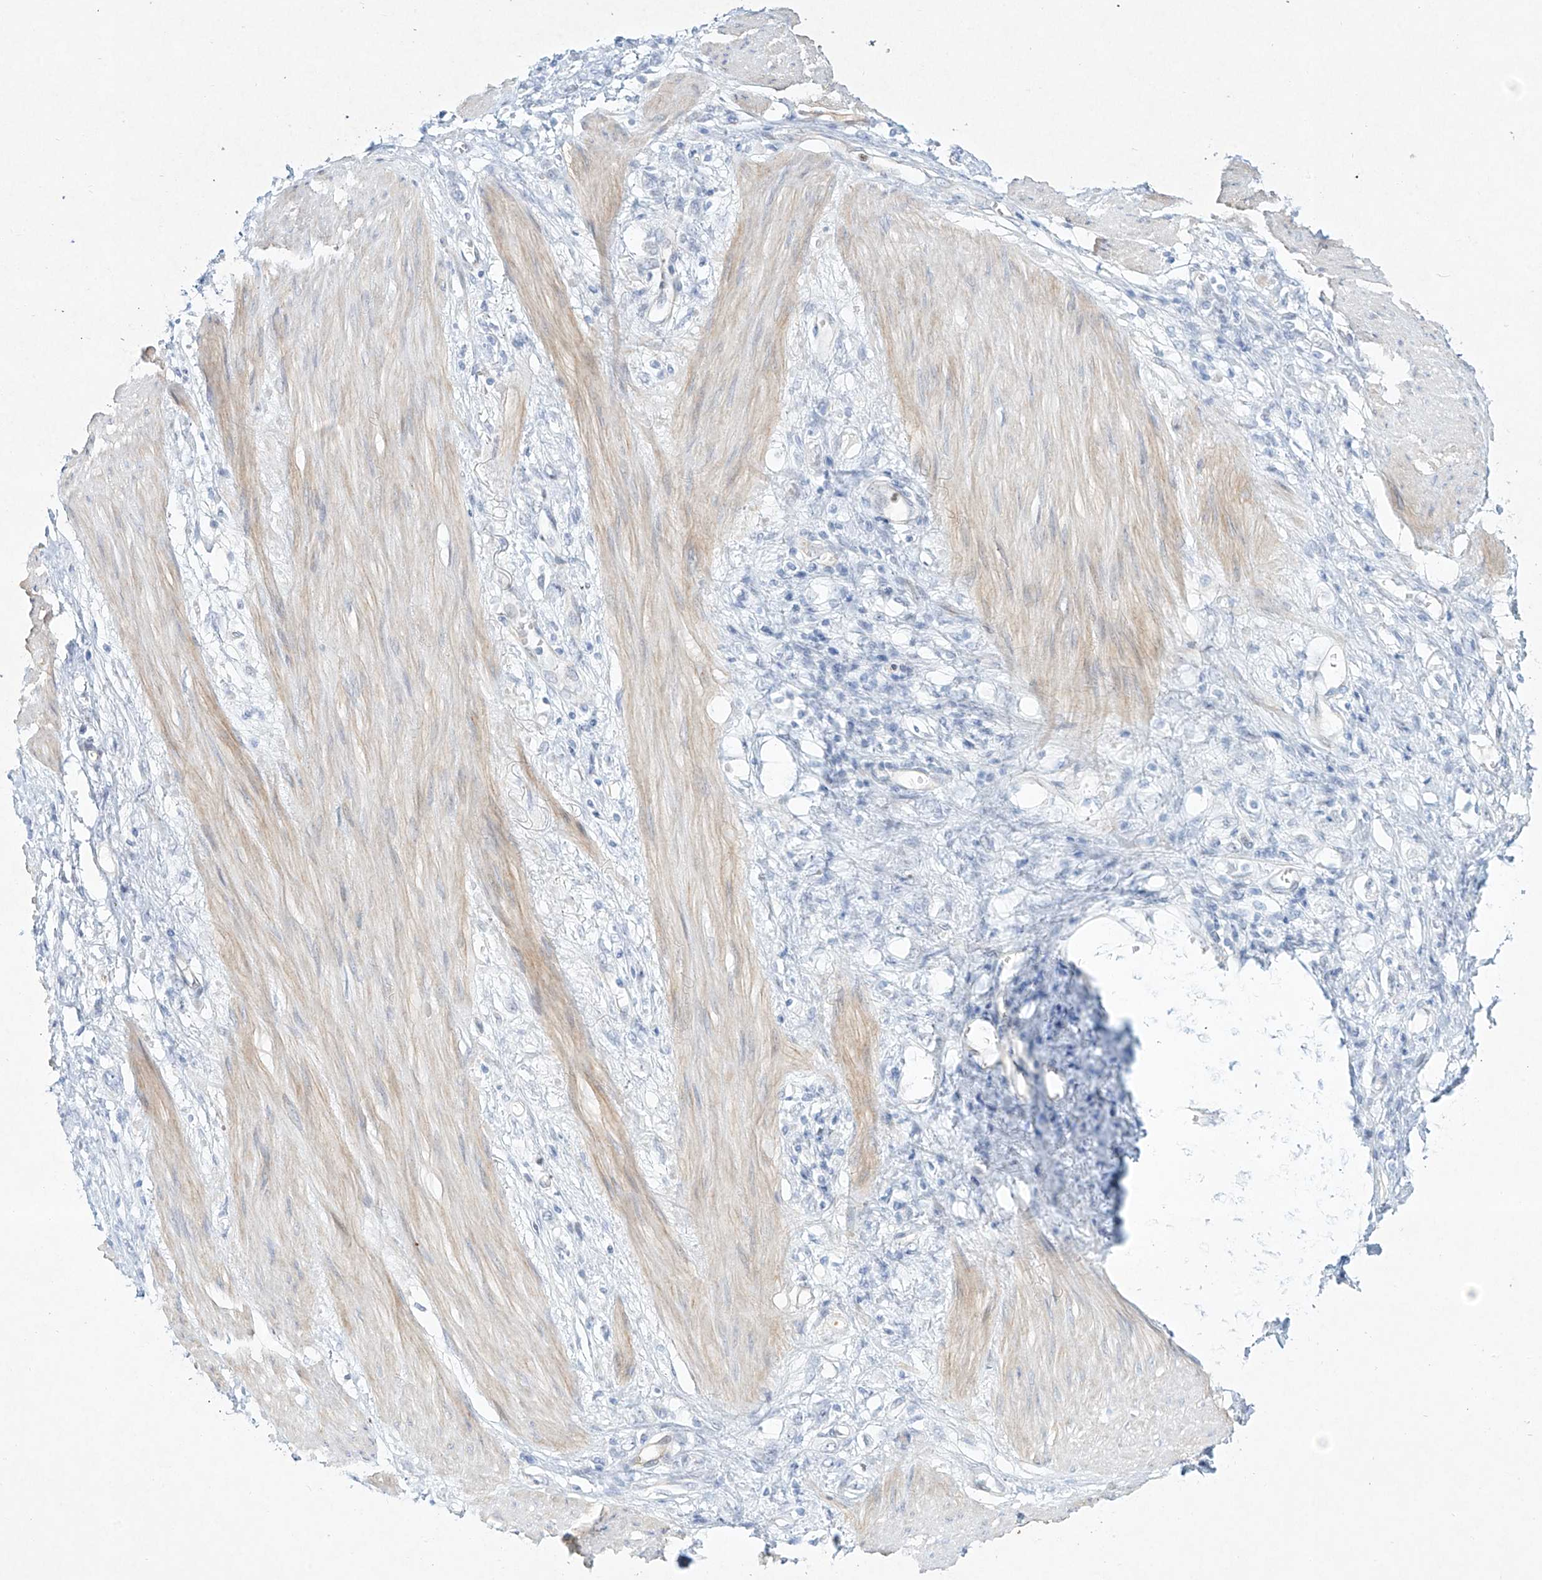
{"staining": {"intensity": "negative", "quantity": "none", "location": "none"}, "tissue": "stomach cancer", "cell_type": "Tumor cells", "image_type": "cancer", "snomed": [{"axis": "morphology", "description": "Adenocarcinoma, NOS"}, {"axis": "topography", "description": "Stomach"}], "caption": "DAB (3,3'-diaminobenzidine) immunohistochemical staining of stomach adenocarcinoma exhibits no significant positivity in tumor cells.", "gene": "REEP2", "patient": {"sex": "female", "age": 76}}